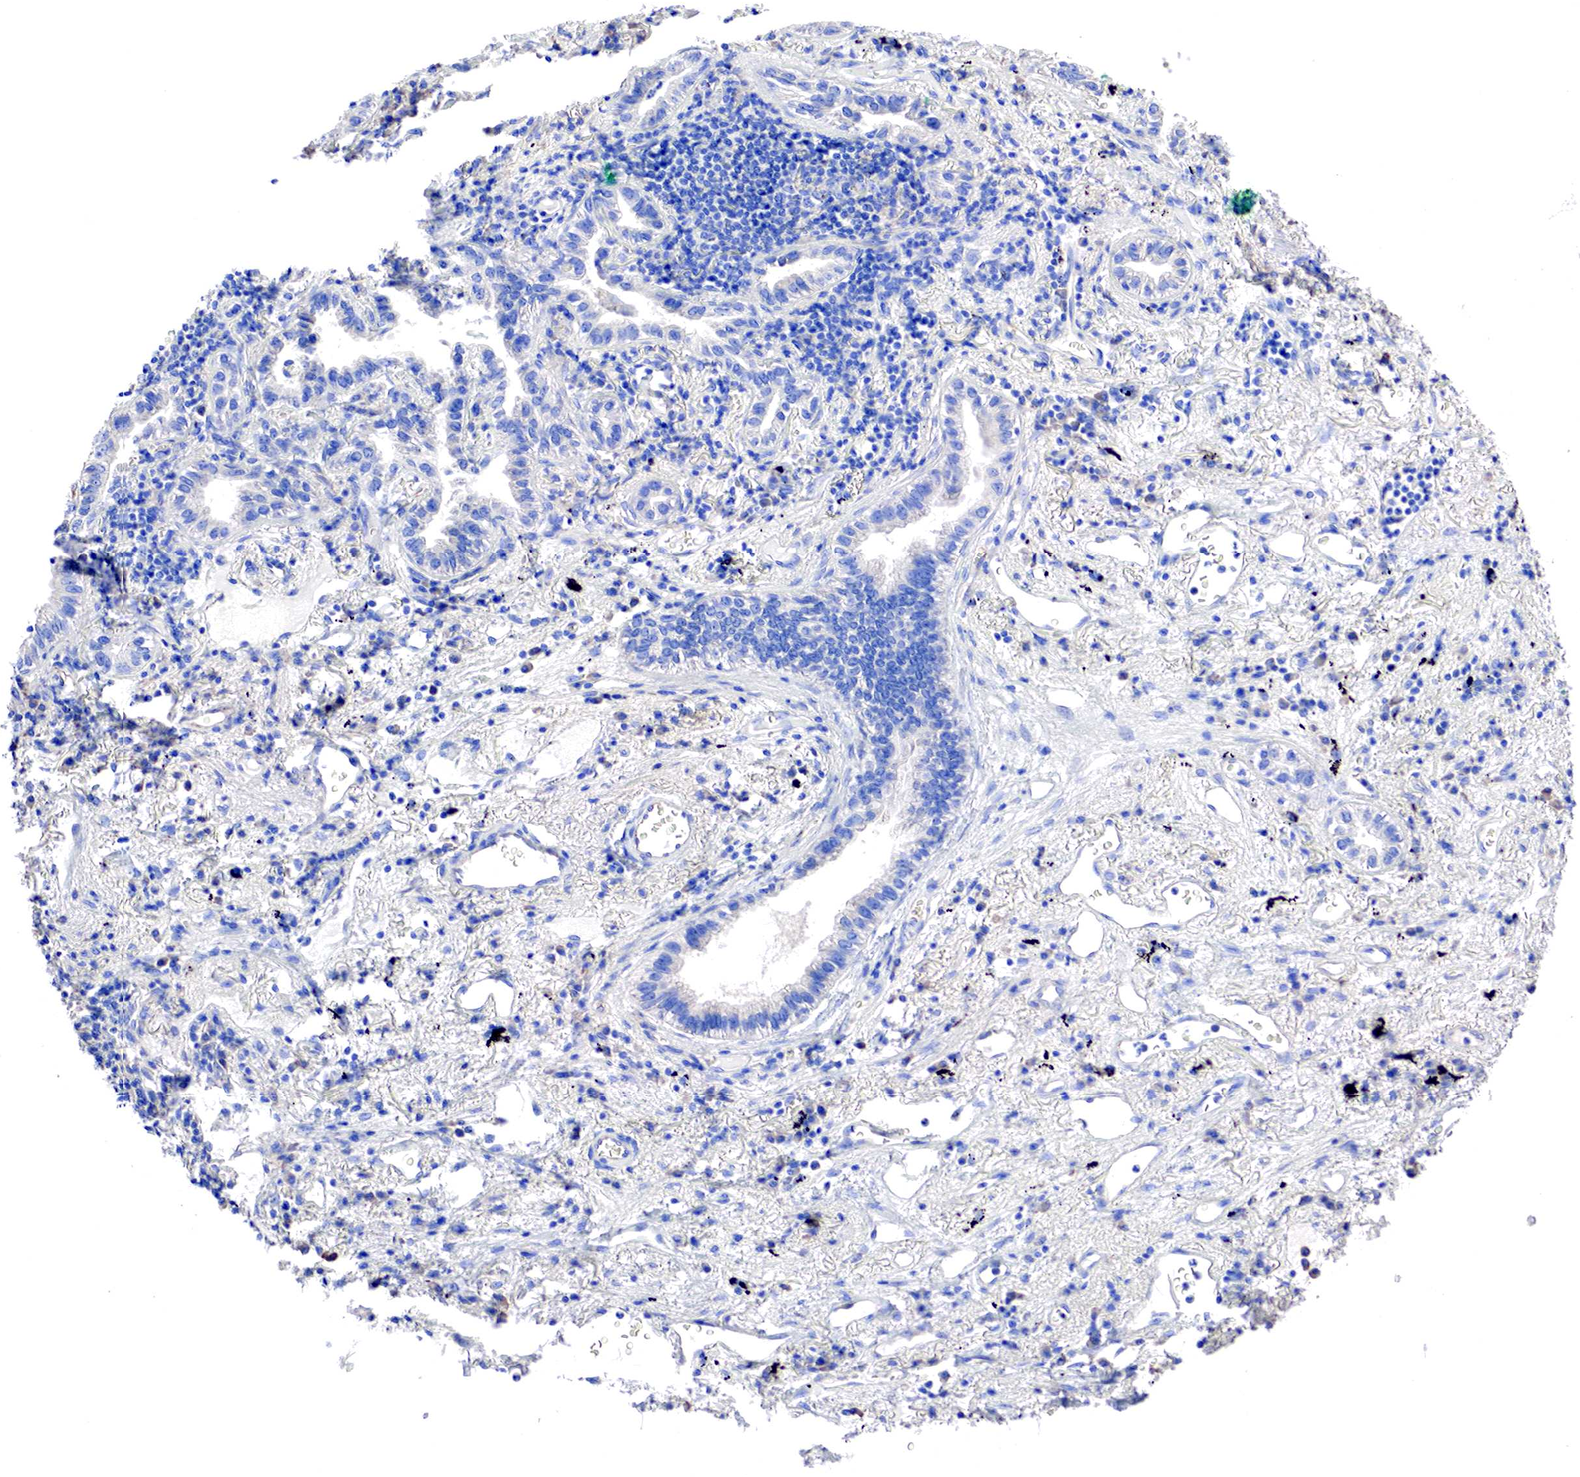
{"staining": {"intensity": "negative", "quantity": "none", "location": "none"}, "tissue": "lung cancer", "cell_type": "Tumor cells", "image_type": "cancer", "snomed": [{"axis": "morphology", "description": "Adenocarcinoma, NOS"}, {"axis": "topography", "description": "Lung"}], "caption": "Micrograph shows no protein positivity in tumor cells of lung cancer tissue.", "gene": "RDX", "patient": {"sex": "female", "age": 50}}